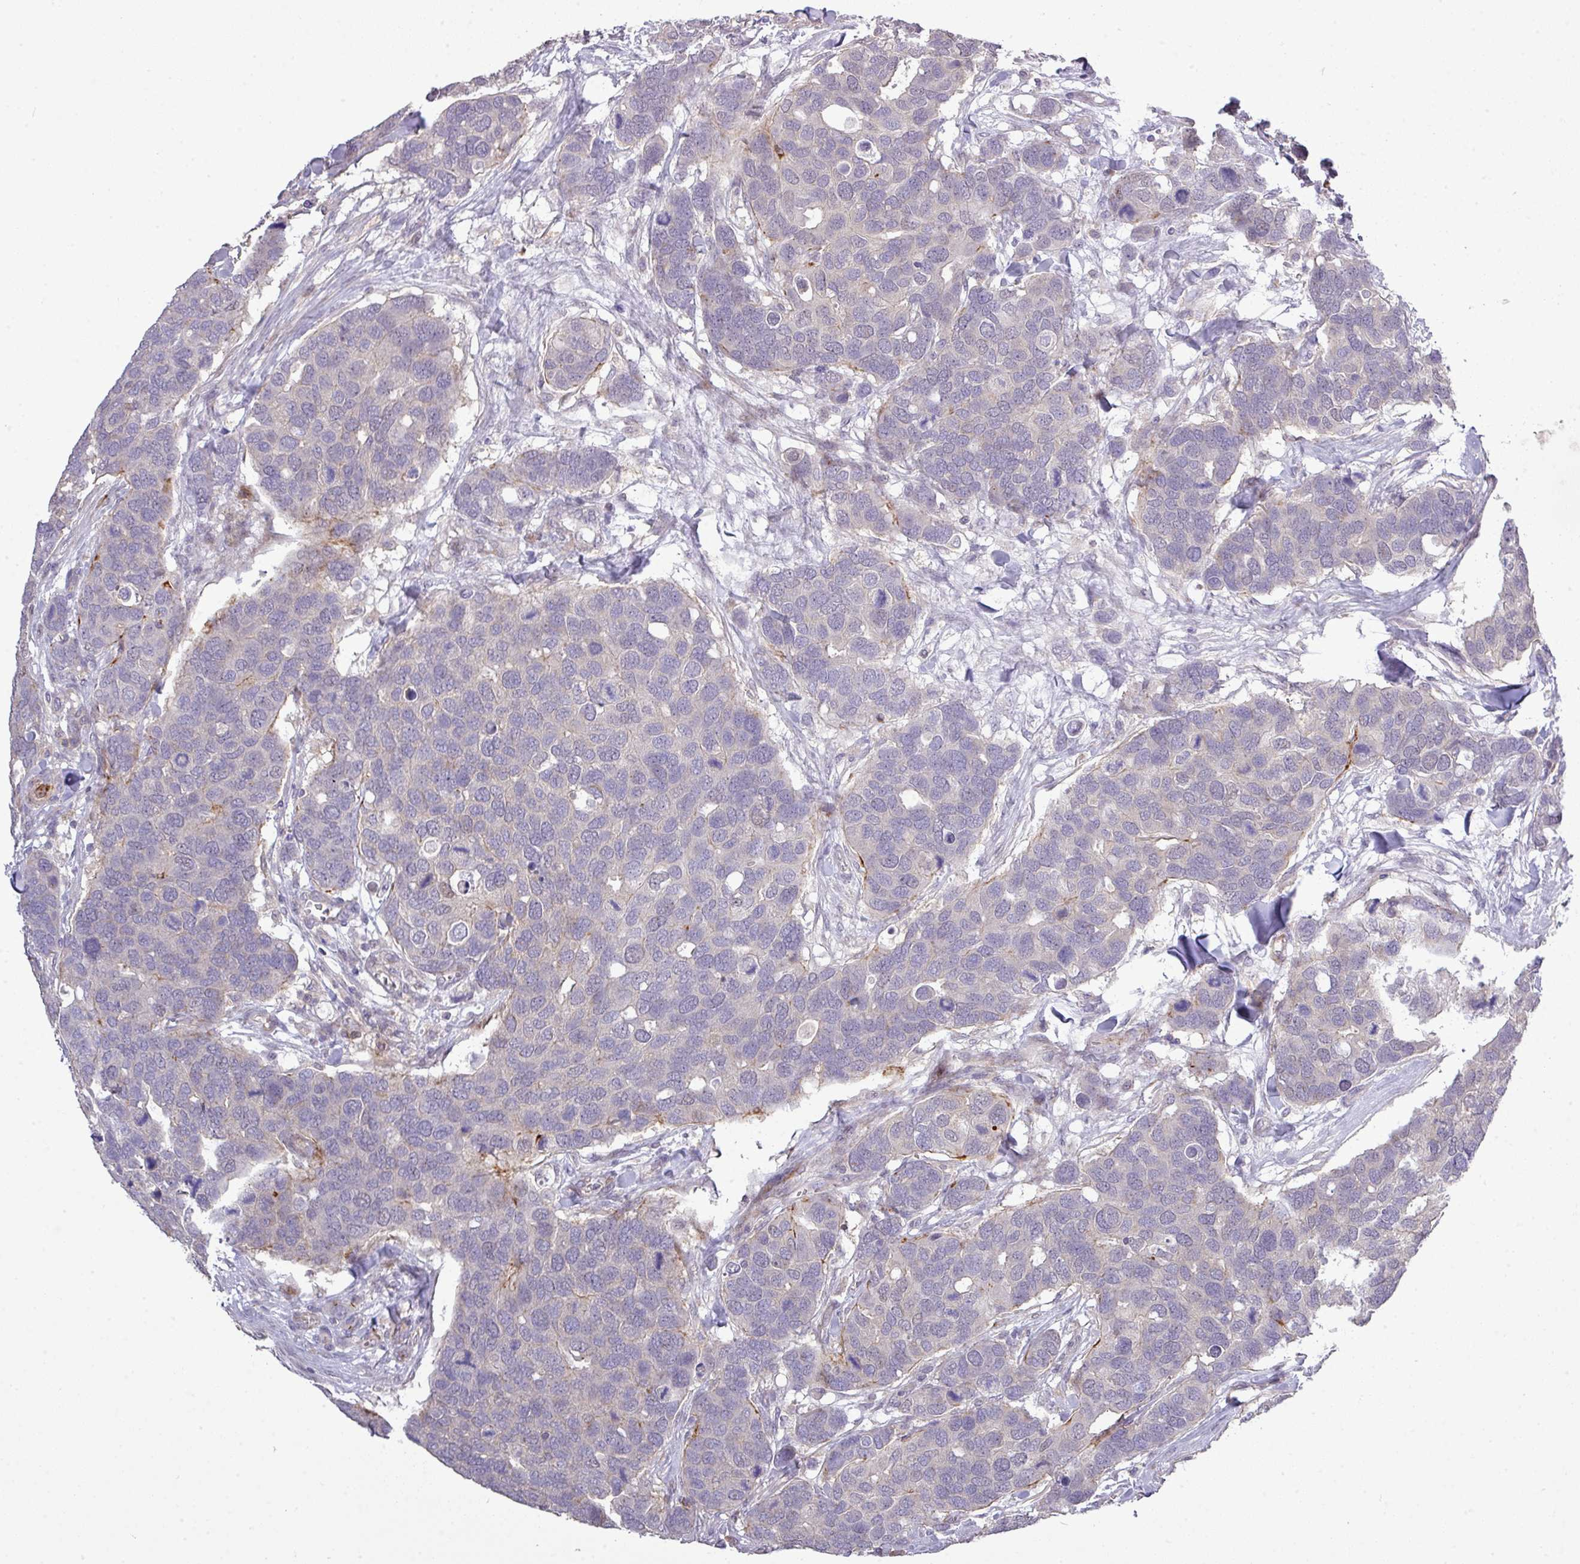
{"staining": {"intensity": "negative", "quantity": "none", "location": "none"}, "tissue": "breast cancer", "cell_type": "Tumor cells", "image_type": "cancer", "snomed": [{"axis": "morphology", "description": "Duct carcinoma"}, {"axis": "topography", "description": "Breast"}], "caption": "Immunohistochemical staining of breast cancer displays no significant expression in tumor cells.", "gene": "TPRA1", "patient": {"sex": "female", "age": 83}}